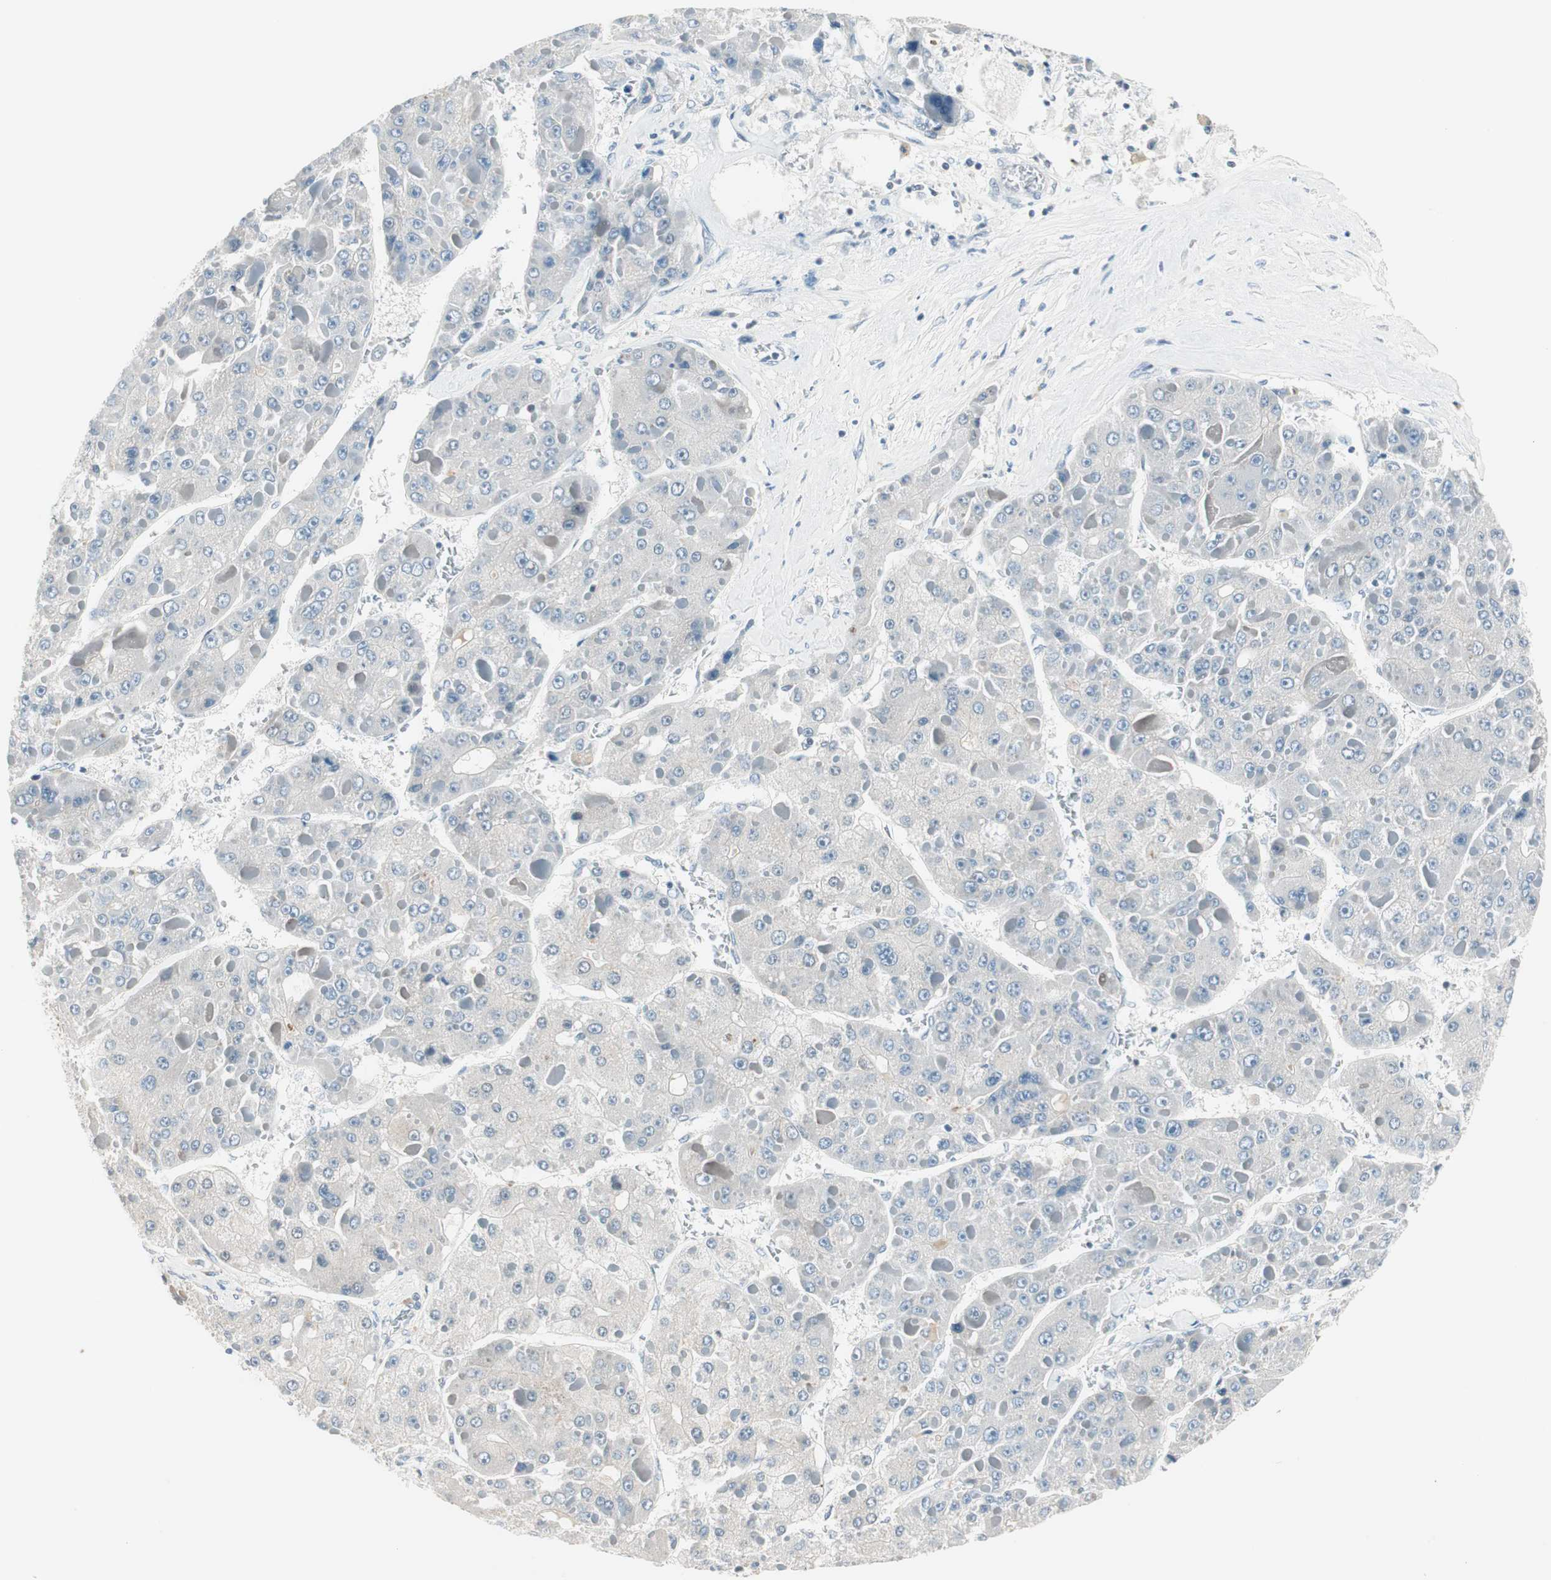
{"staining": {"intensity": "negative", "quantity": "none", "location": "none"}, "tissue": "liver cancer", "cell_type": "Tumor cells", "image_type": "cancer", "snomed": [{"axis": "morphology", "description": "Carcinoma, Hepatocellular, NOS"}, {"axis": "topography", "description": "Liver"}], "caption": "A micrograph of liver cancer stained for a protein displays no brown staining in tumor cells. Brightfield microscopy of IHC stained with DAB (3,3'-diaminobenzidine) (brown) and hematoxylin (blue), captured at high magnification.", "gene": "GNAO1", "patient": {"sex": "female", "age": 73}}